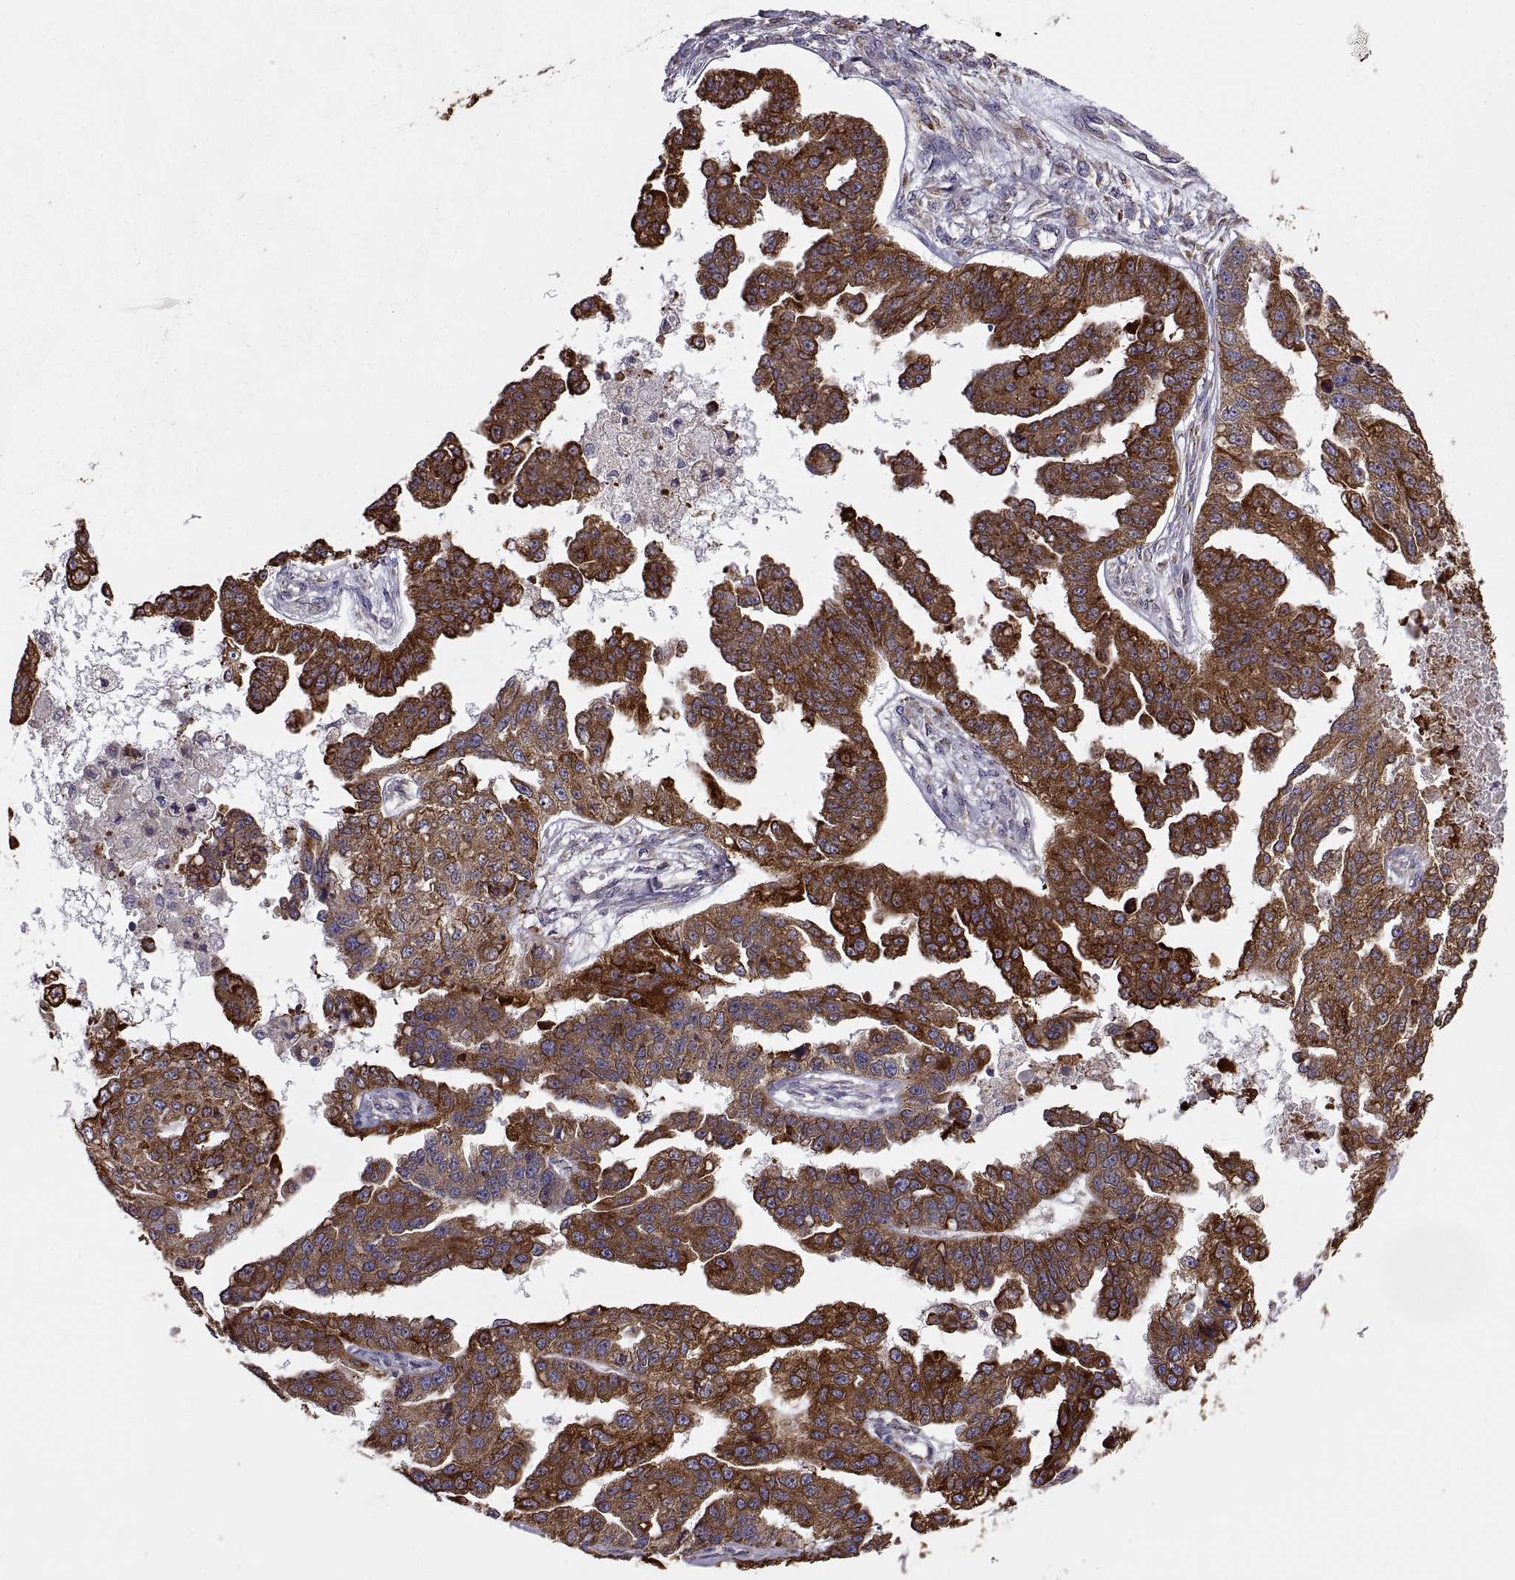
{"staining": {"intensity": "strong", "quantity": ">75%", "location": "cytoplasmic/membranous"}, "tissue": "ovarian cancer", "cell_type": "Tumor cells", "image_type": "cancer", "snomed": [{"axis": "morphology", "description": "Cystadenocarcinoma, serous, NOS"}, {"axis": "topography", "description": "Ovary"}], "caption": "An IHC photomicrograph of neoplastic tissue is shown. Protein staining in brown shows strong cytoplasmic/membranous positivity in ovarian cancer (serous cystadenocarcinoma) within tumor cells. The staining is performed using DAB brown chromogen to label protein expression. The nuclei are counter-stained blue using hematoxylin.", "gene": "PLEKHB2", "patient": {"sex": "female", "age": 58}}